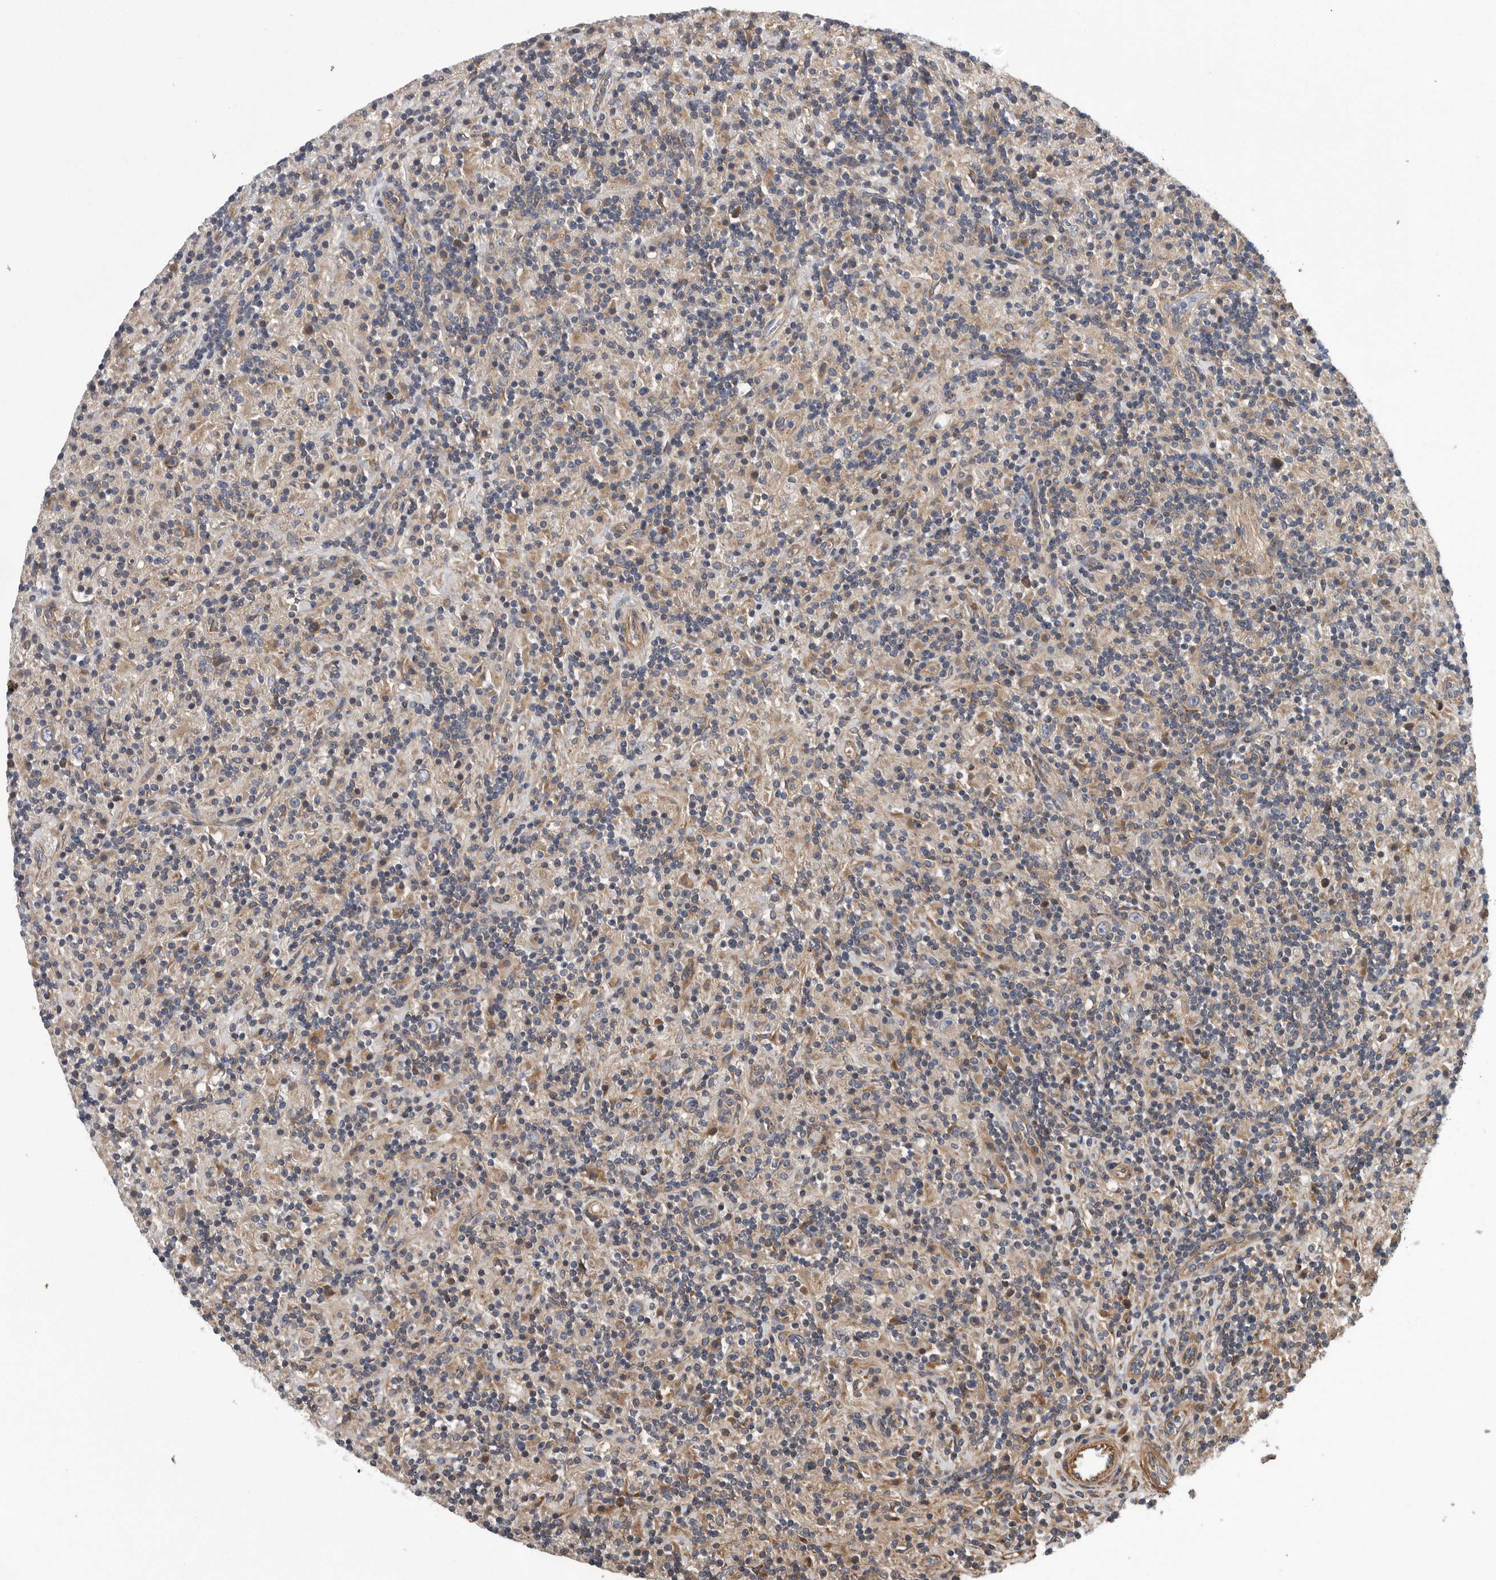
{"staining": {"intensity": "weak", "quantity": "25%-75%", "location": "cytoplasmic/membranous"}, "tissue": "lymphoma", "cell_type": "Tumor cells", "image_type": "cancer", "snomed": [{"axis": "morphology", "description": "Hodgkin's disease, NOS"}, {"axis": "topography", "description": "Lymph node"}], "caption": "IHC image of human lymphoma stained for a protein (brown), which exhibits low levels of weak cytoplasmic/membranous expression in approximately 25%-75% of tumor cells.", "gene": "OXR1", "patient": {"sex": "male", "age": 70}}